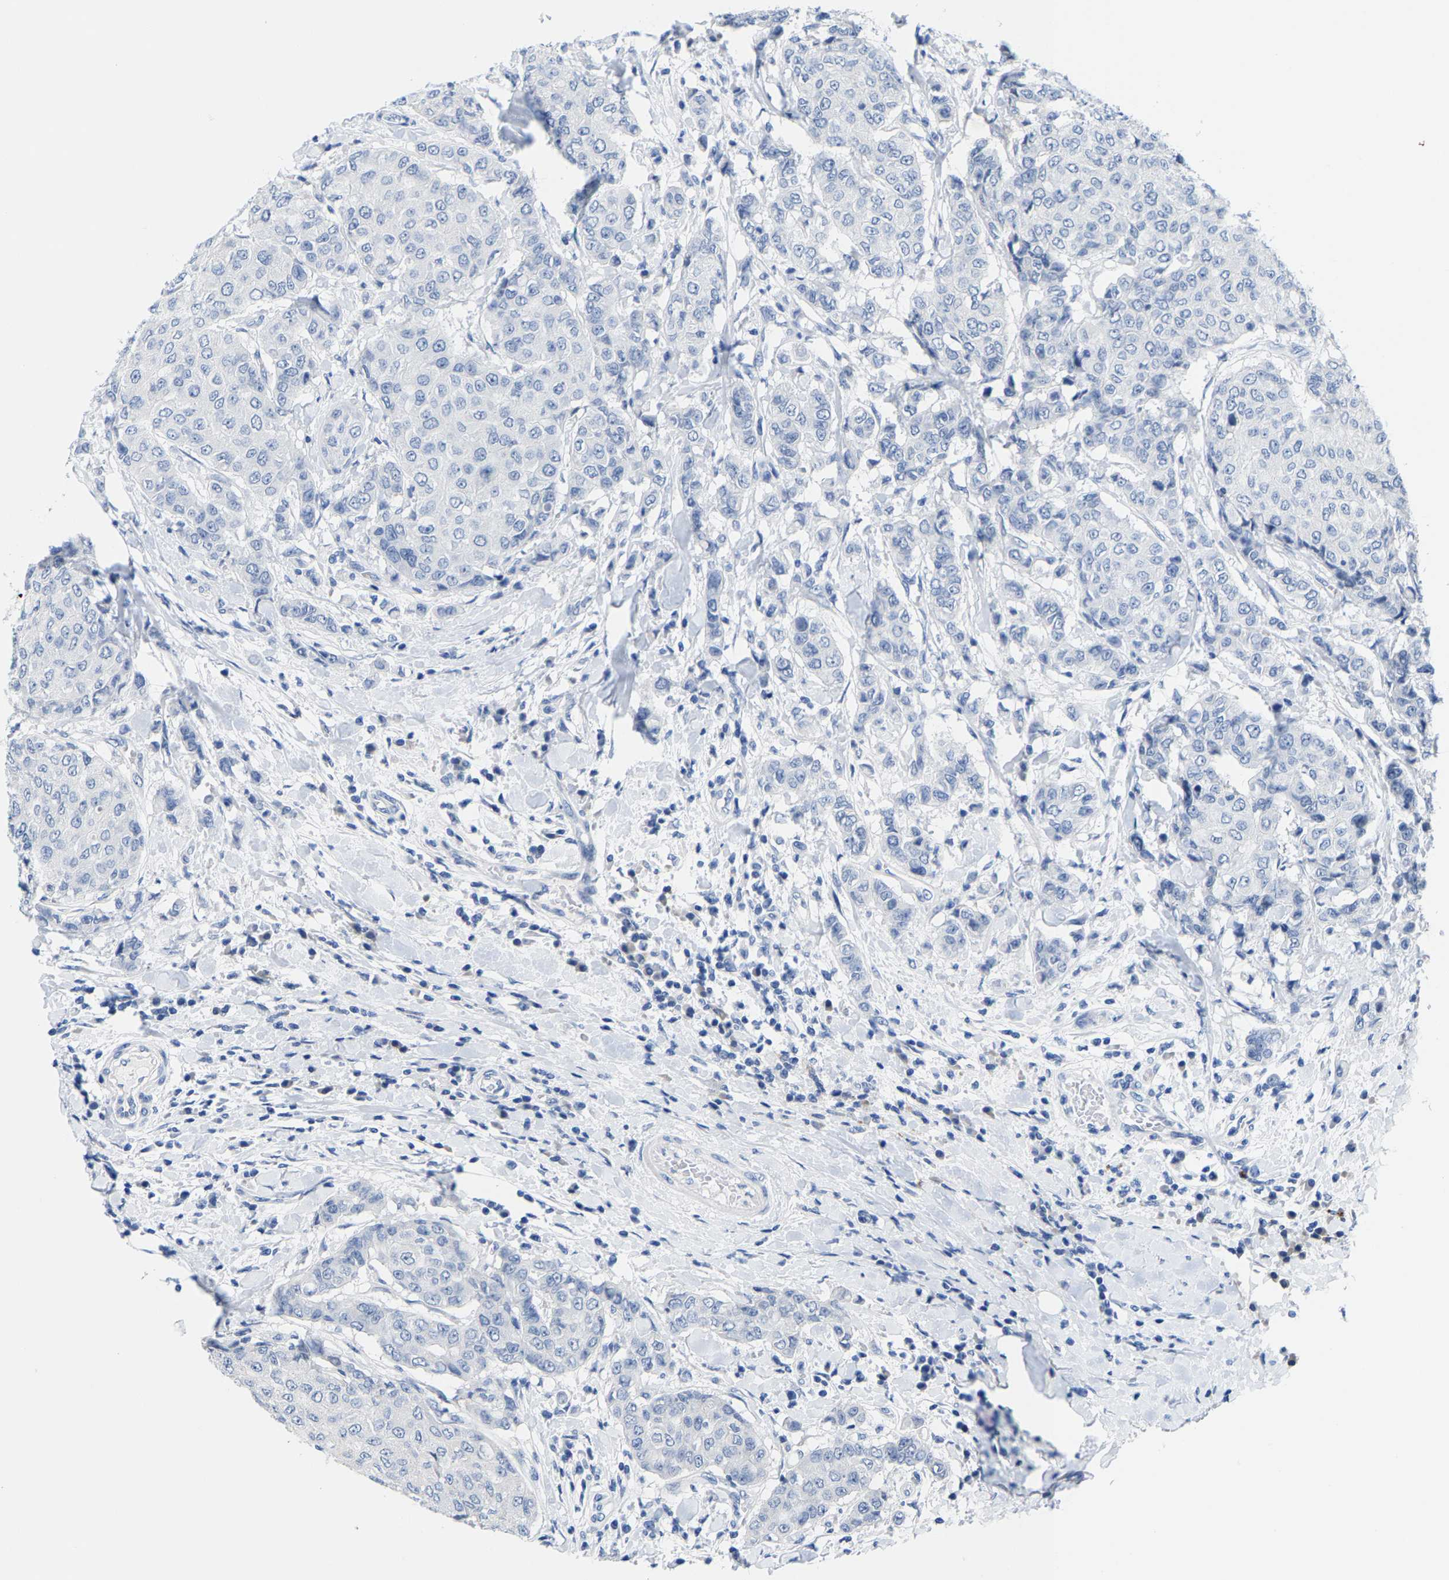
{"staining": {"intensity": "negative", "quantity": "none", "location": "none"}, "tissue": "breast cancer", "cell_type": "Tumor cells", "image_type": "cancer", "snomed": [{"axis": "morphology", "description": "Duct carcinoma"}, {"axis": "topography", "description": "Breast"}], "caption": "Human breast invasive ductal carcinoma stained for a protein using immunohistochemistry (IHC) reveals no expression in tumor cells.", "gene": "KLHL1", "patient": {"sex": "female", "age": 27}}